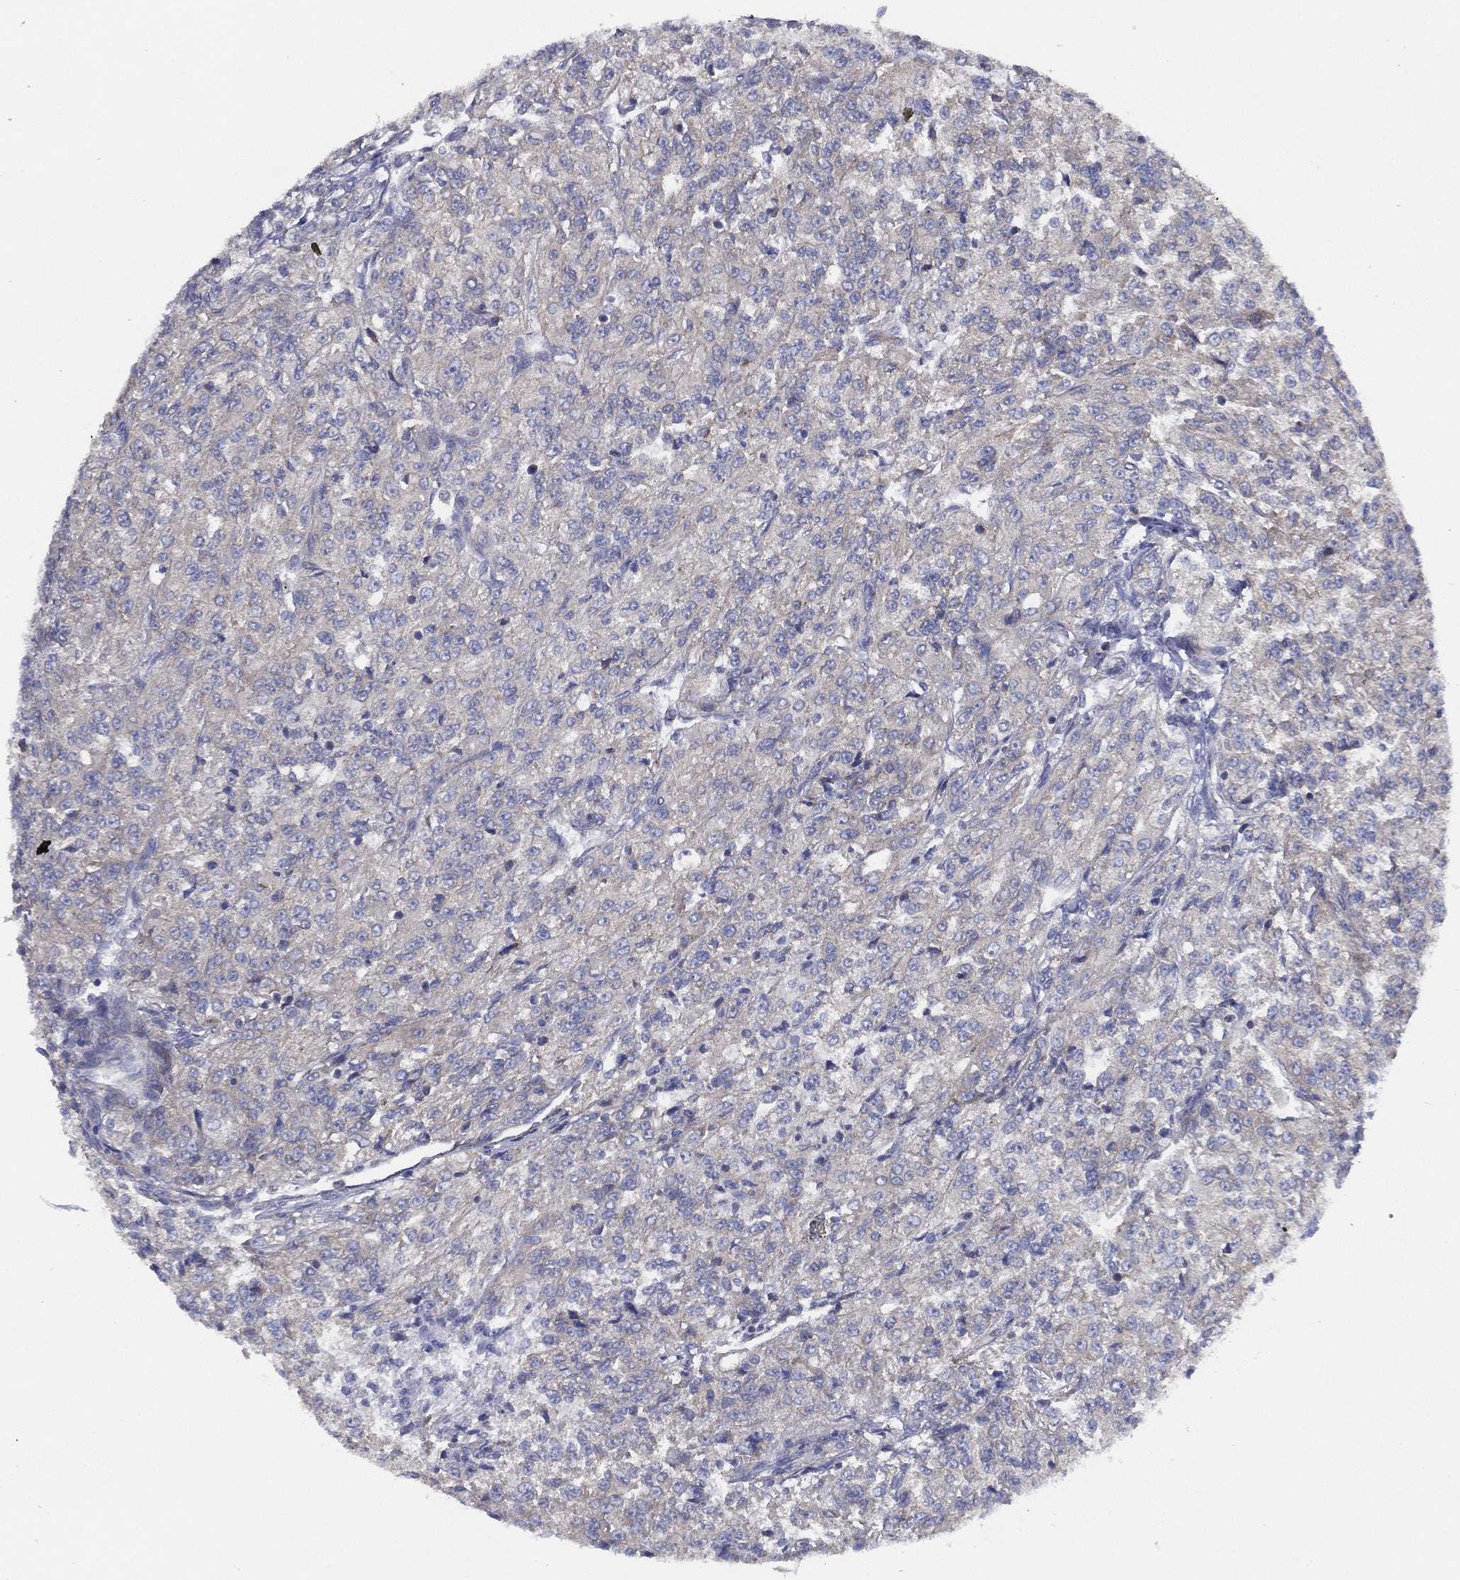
{"staining": {"intensity": "negative", "quantity": "none", "location": "none"}, "tissue": "renal cancer", "cell_type": "Tumor cells", "image_type": "cancer", "snomed": [{"axis": "morphology", "description": "Adenocarcinoma, NOS"}, {"axis": "topography", "description": "Kidney"}], "caption": "Immunohistochemical staining of human renal adenocarcinoma exhibits no significant expression in tumor cells. (DAB immunohistochemistry, high magnification).", "gene": "ZNF223", "patient": {"sex": "female", "age": 63}}